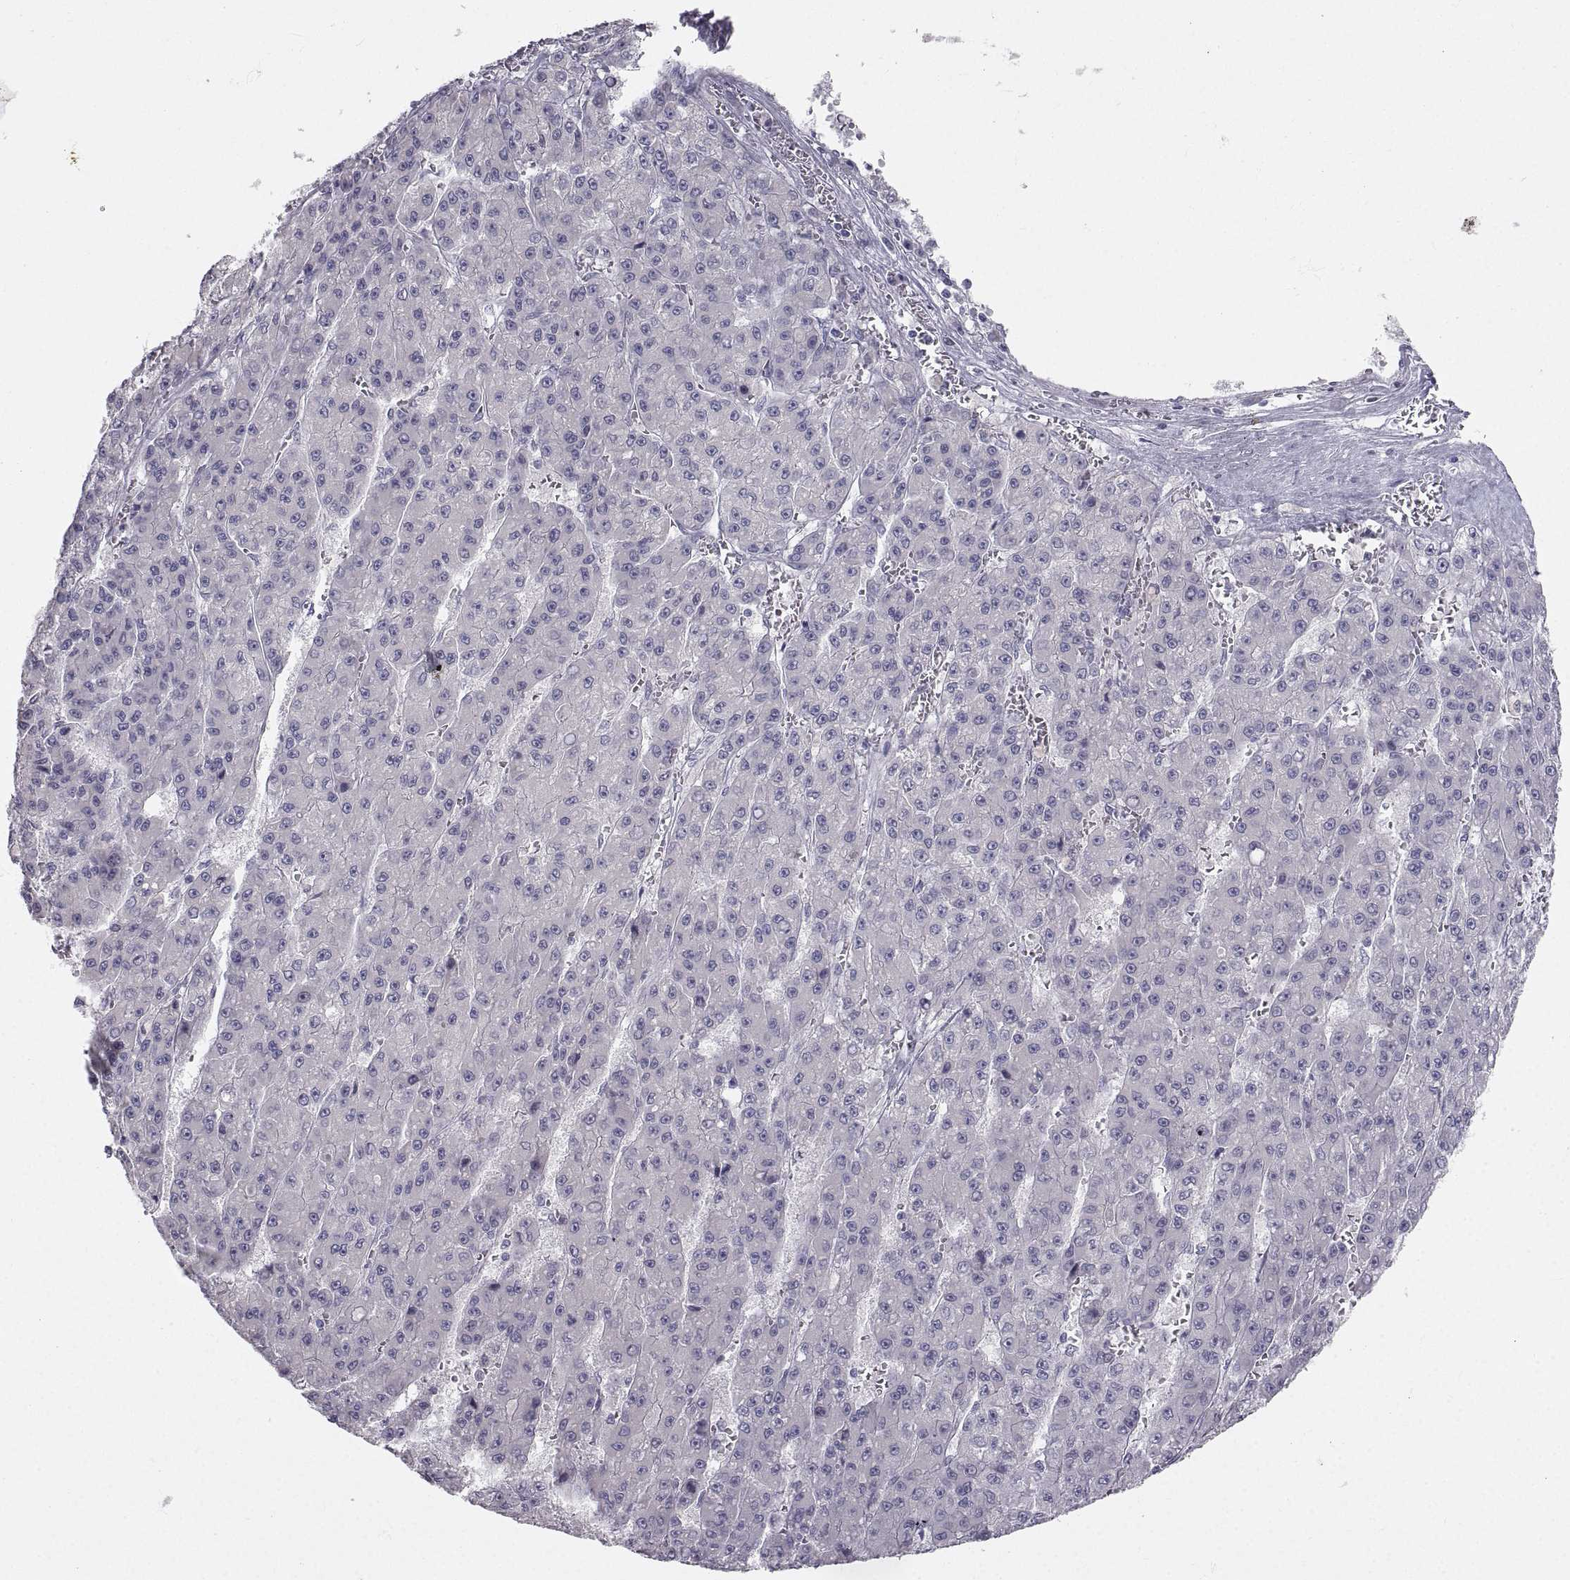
{"staining": {"intensity": "negative", "quantity": "none", "location": "none"}, "tissue": "liver cancer", "cell_type": "Tumor cells", "image_type": "cancer", "snomed": [{"axis": "morphology", "description": "Carcinoma, Hepatocellular, NOS"}, {"axis": "topography", "description": "Liver"}], "caption": "The IHC image has no significant staining in tumor cells of liver cancer (hepatocellular carcinoma) tissue.", "gene": "ZNF185", "patient": {"sex": "male", "age": 70}}